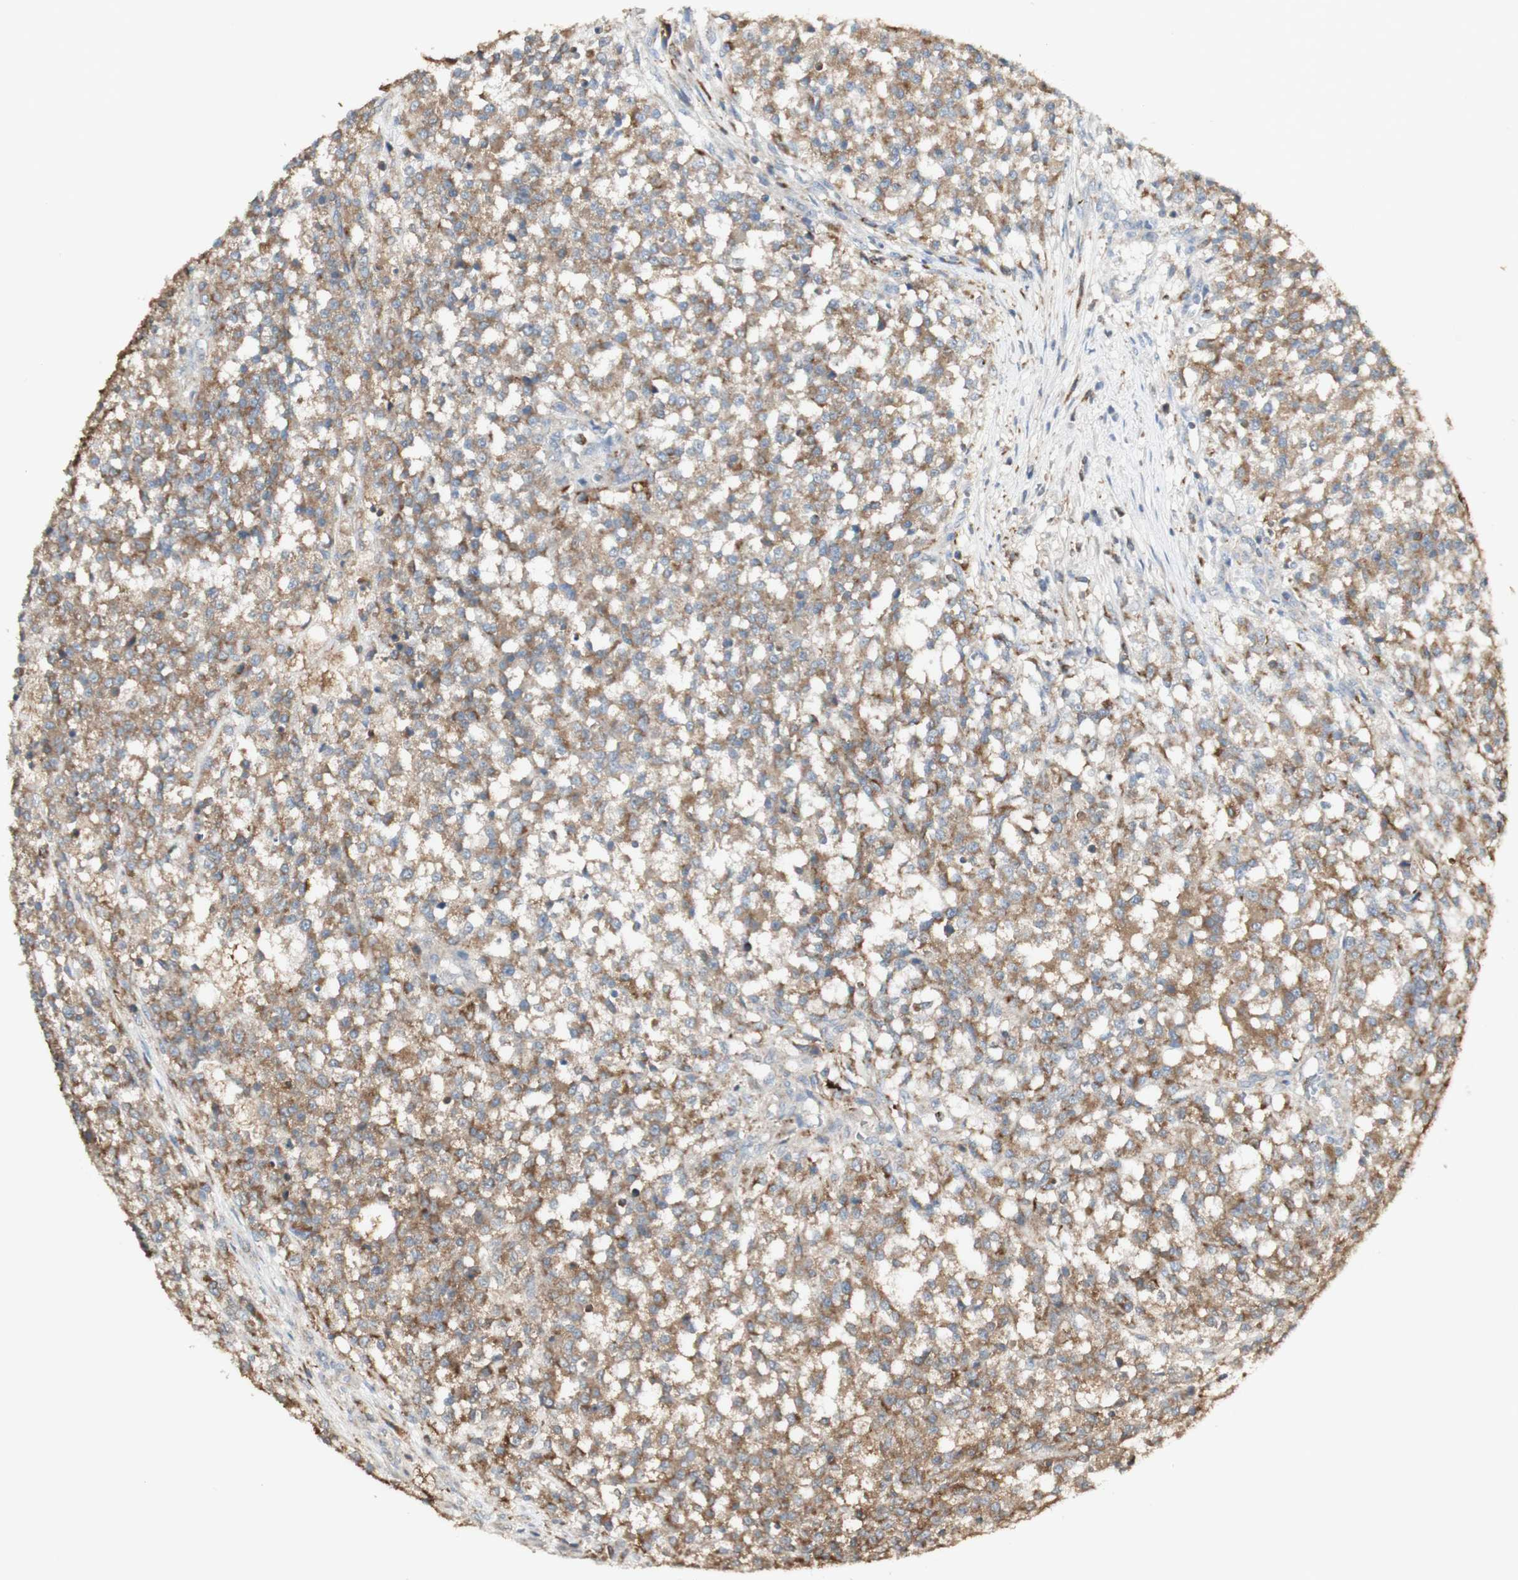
{"staining": {"intensity": "moderate", "quantity": "25%-75%", "location": "cytoplasmic/membranous"}, "tissue": "testis cancer", "cell_type": "Tumor cells", "image_type": "cancer", "snomed": [{"axis": "morphology", "description": "Seminoma, NOS"}, {"axis": "topography", "description": "Testis"}], "caption": "A brown stain highlights moderate cytoplasmic/membranous staining of a protein in human testis cancer tumor cells.", "gene": "ATP6V1E1", "patient": {"sex": "male", "age": 59}}